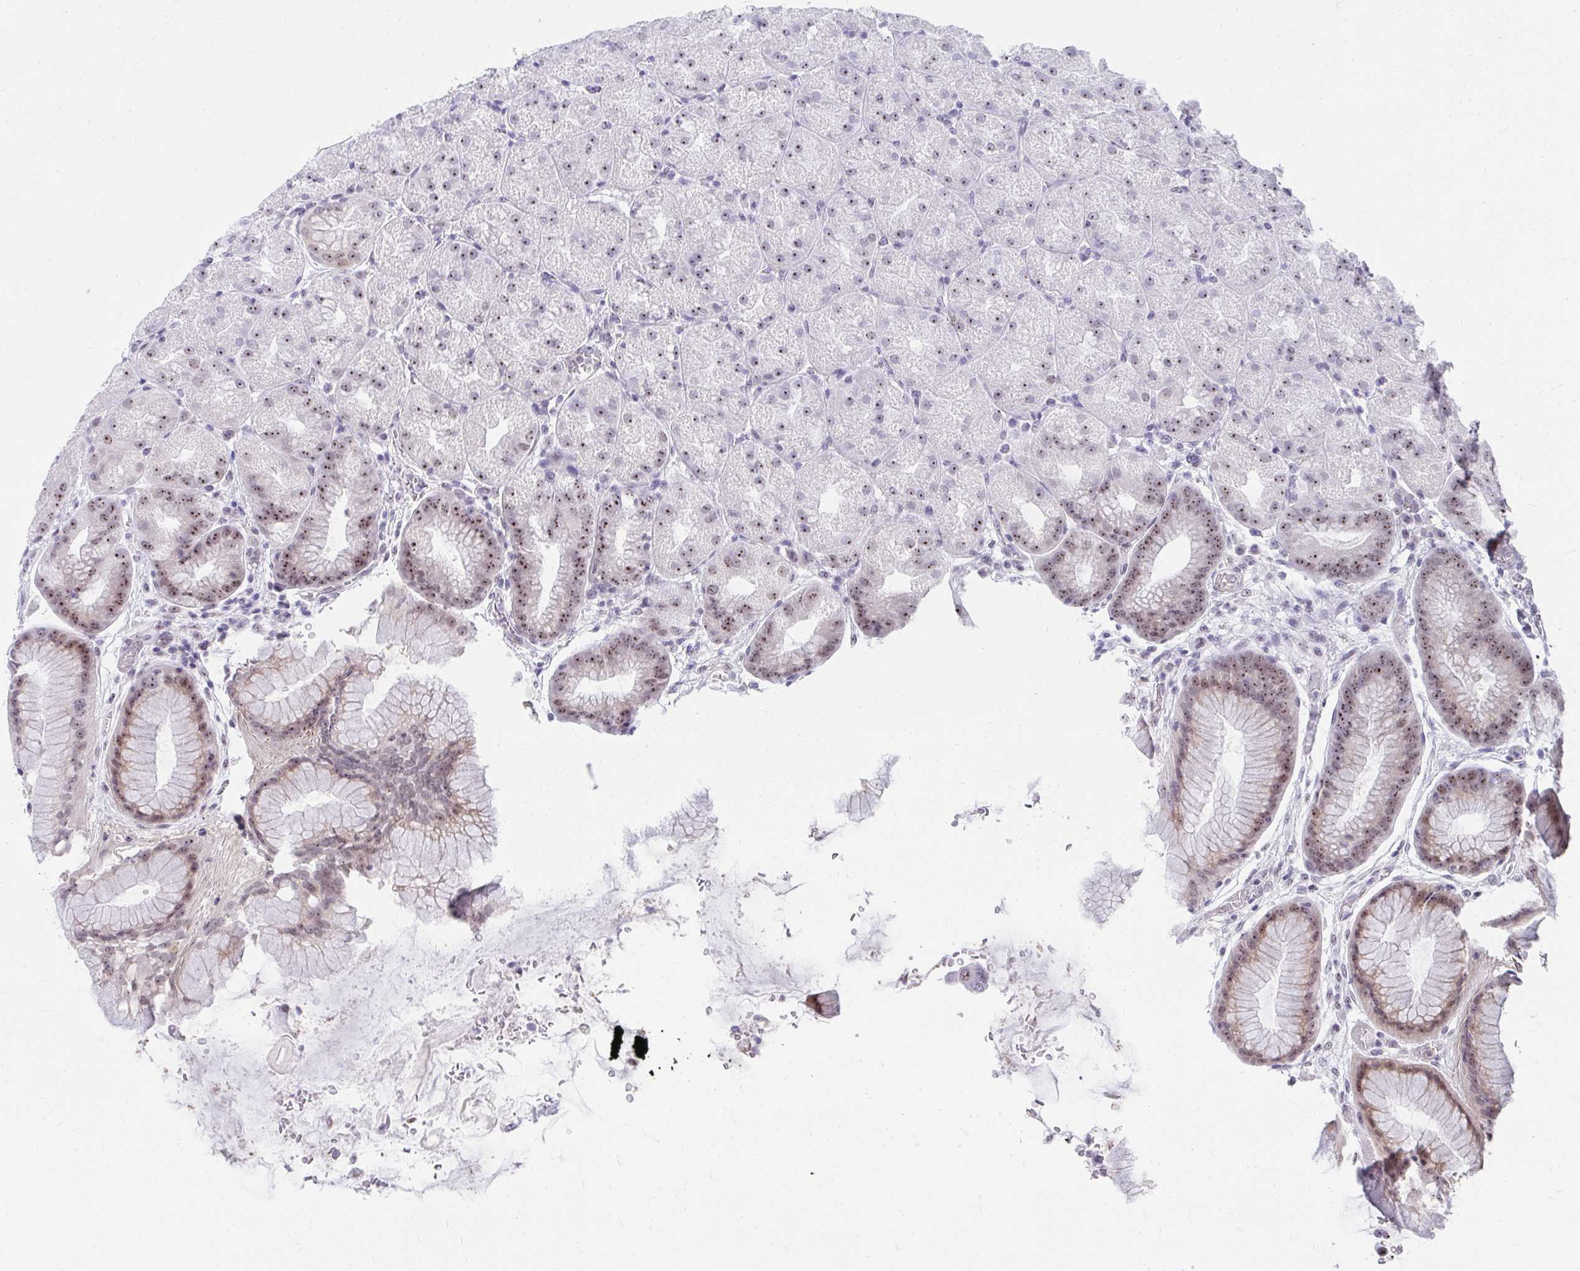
{"staining": {"intensity": "strong", "quantity": ">75%", "location": "nuclear"}, "tissue": "stomach", "cell_type": "Glandular cells", "image_type": "normal", "snomed": [{"axis": "morphology", "description": "Normal tissue, NOS"}, {"axis": "topography", "description": "Stomach, upper"}, {"axis": "topography", "description": "Stomach"}], "caption": "Stomach stained with a brown dye demonstrates strong nuclear positive expression in approximately >75% of glandular cells.", "gene": "HIRA", "patient": {"sex": "male", "age": 48}}